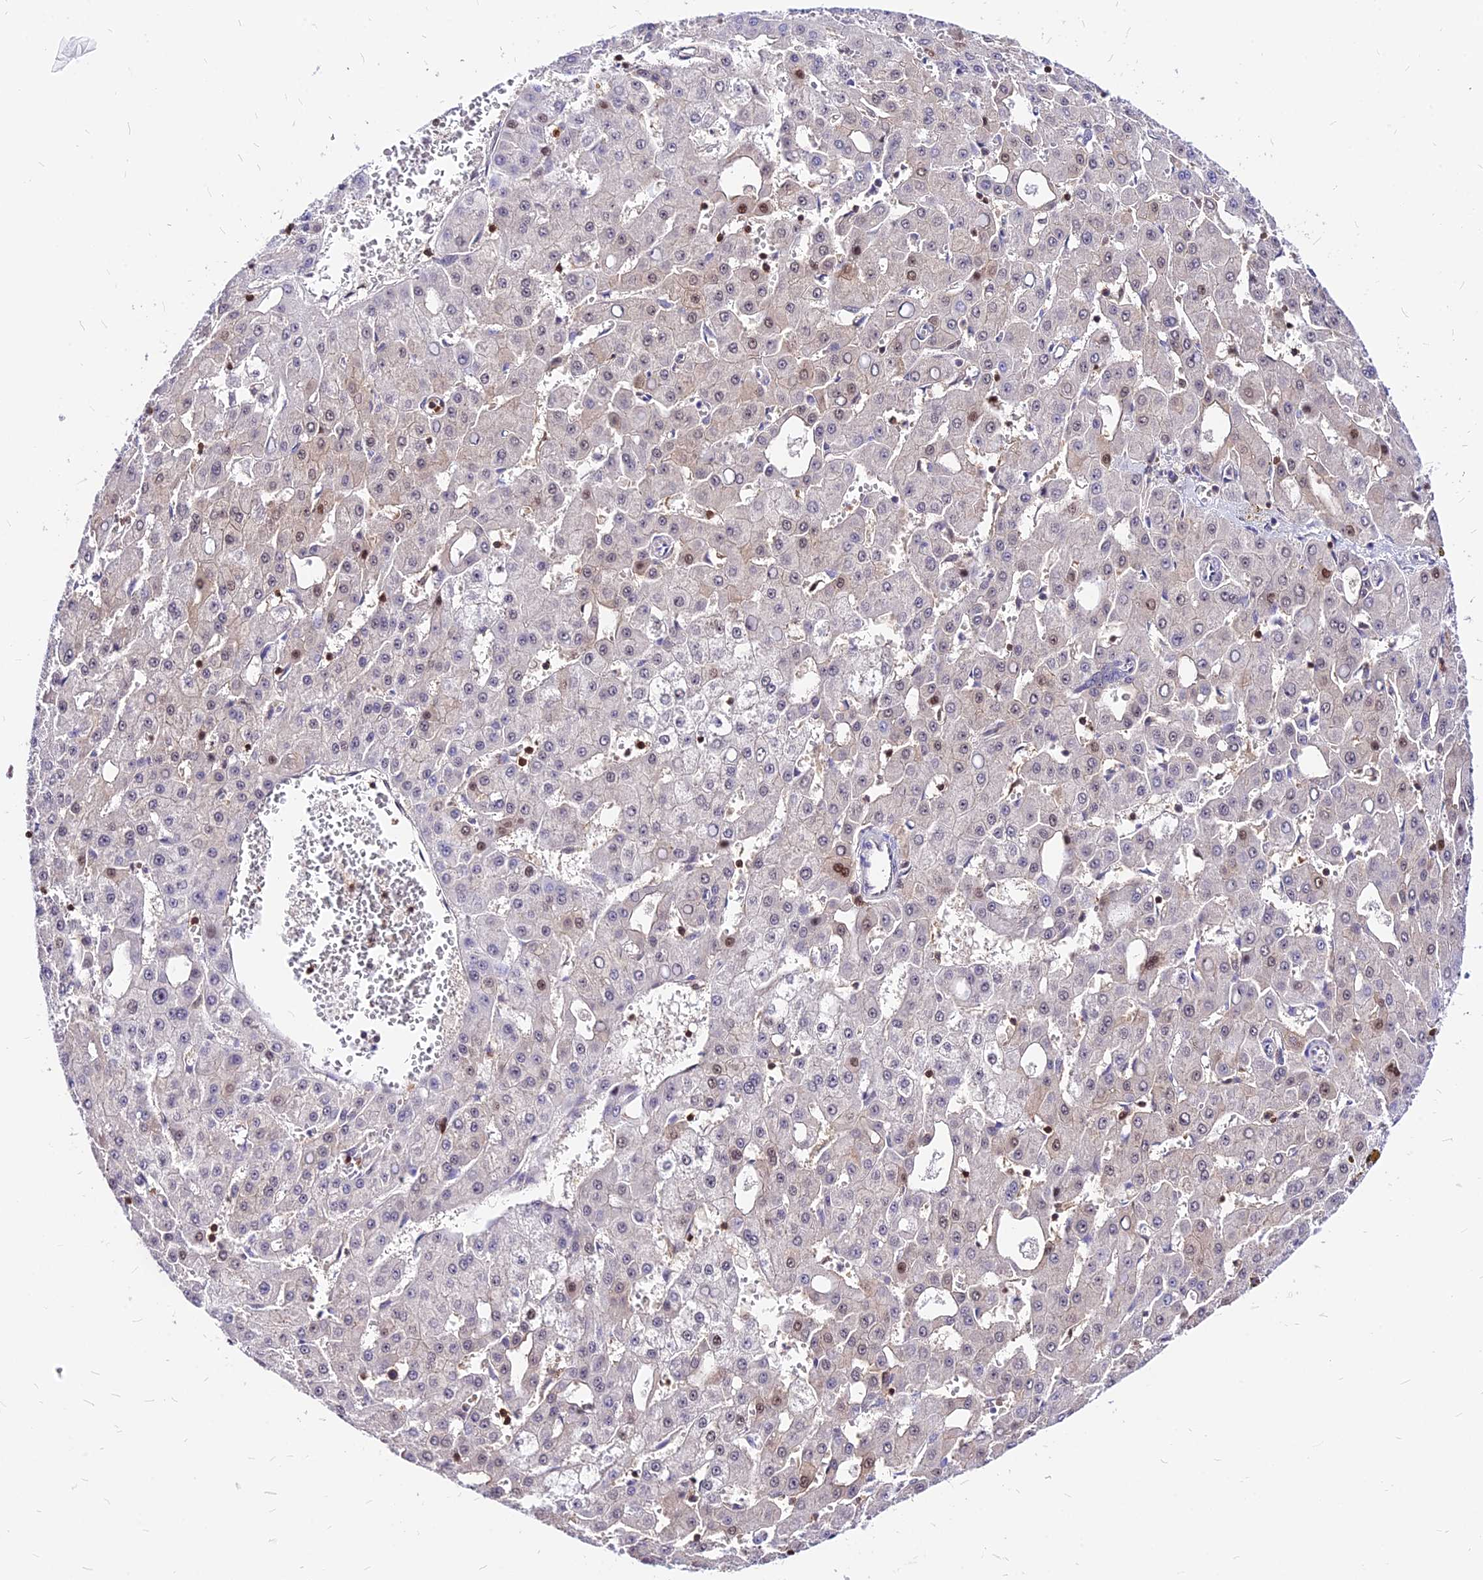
{"staining": {"intensity": "moderate", "quantity": "<25%", "location": "nuclear"}, "tissue": "liver cancer", "cell_type": "Tumor cells", "image_type": "cancer", "snomed": [{"axis": "morphology", "description": "Carcinoma, Hepatocellular, NOS"}, {"axis": "topography", "description": "Liver"}], "caption": "Tumor cells reveal low levels of moderate nuclear expression in approximately <25% of cells in hepatocellular carcinoma (liver).", "gene": "PAXX", "patient": {"sex": "male", "age": 47}}